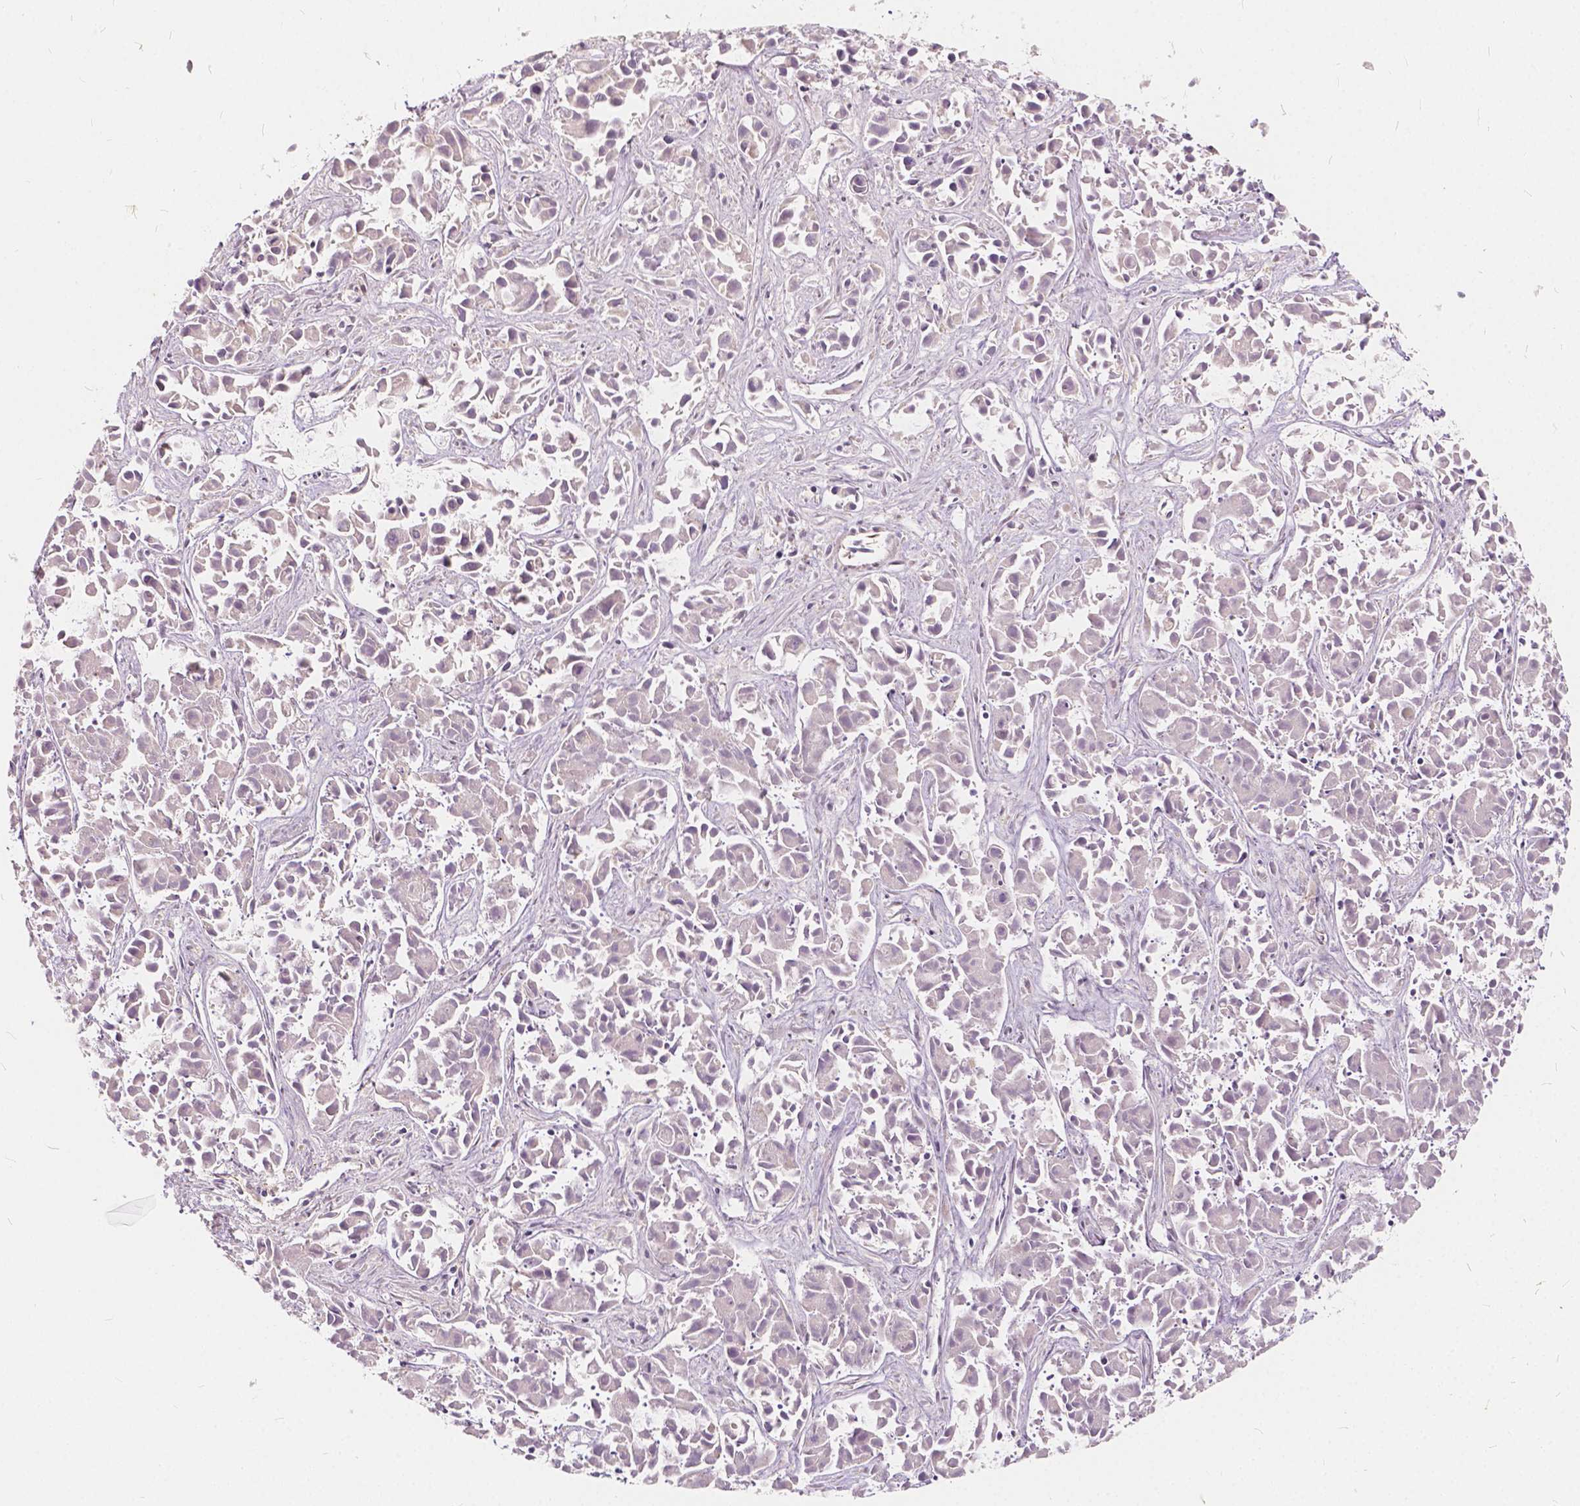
{"staining": {"intensity": "negative", "quantity": "none", "location": "none"}, "tissue": "liver cancer", "cell_type": "Tumor cells", "image_type": "cancer", "snomed": [{"axis": "morphology", "description": "Cholangiocarcinoma"}, {"axis": "topography", "description": "Liver"}], "caption": "Micrograph shows no protein expression in tumor cells of liver cholangiocarcinoma tissue.", "gene": "KIAA0513", "patient": {"sex": "female", "age": 81}}